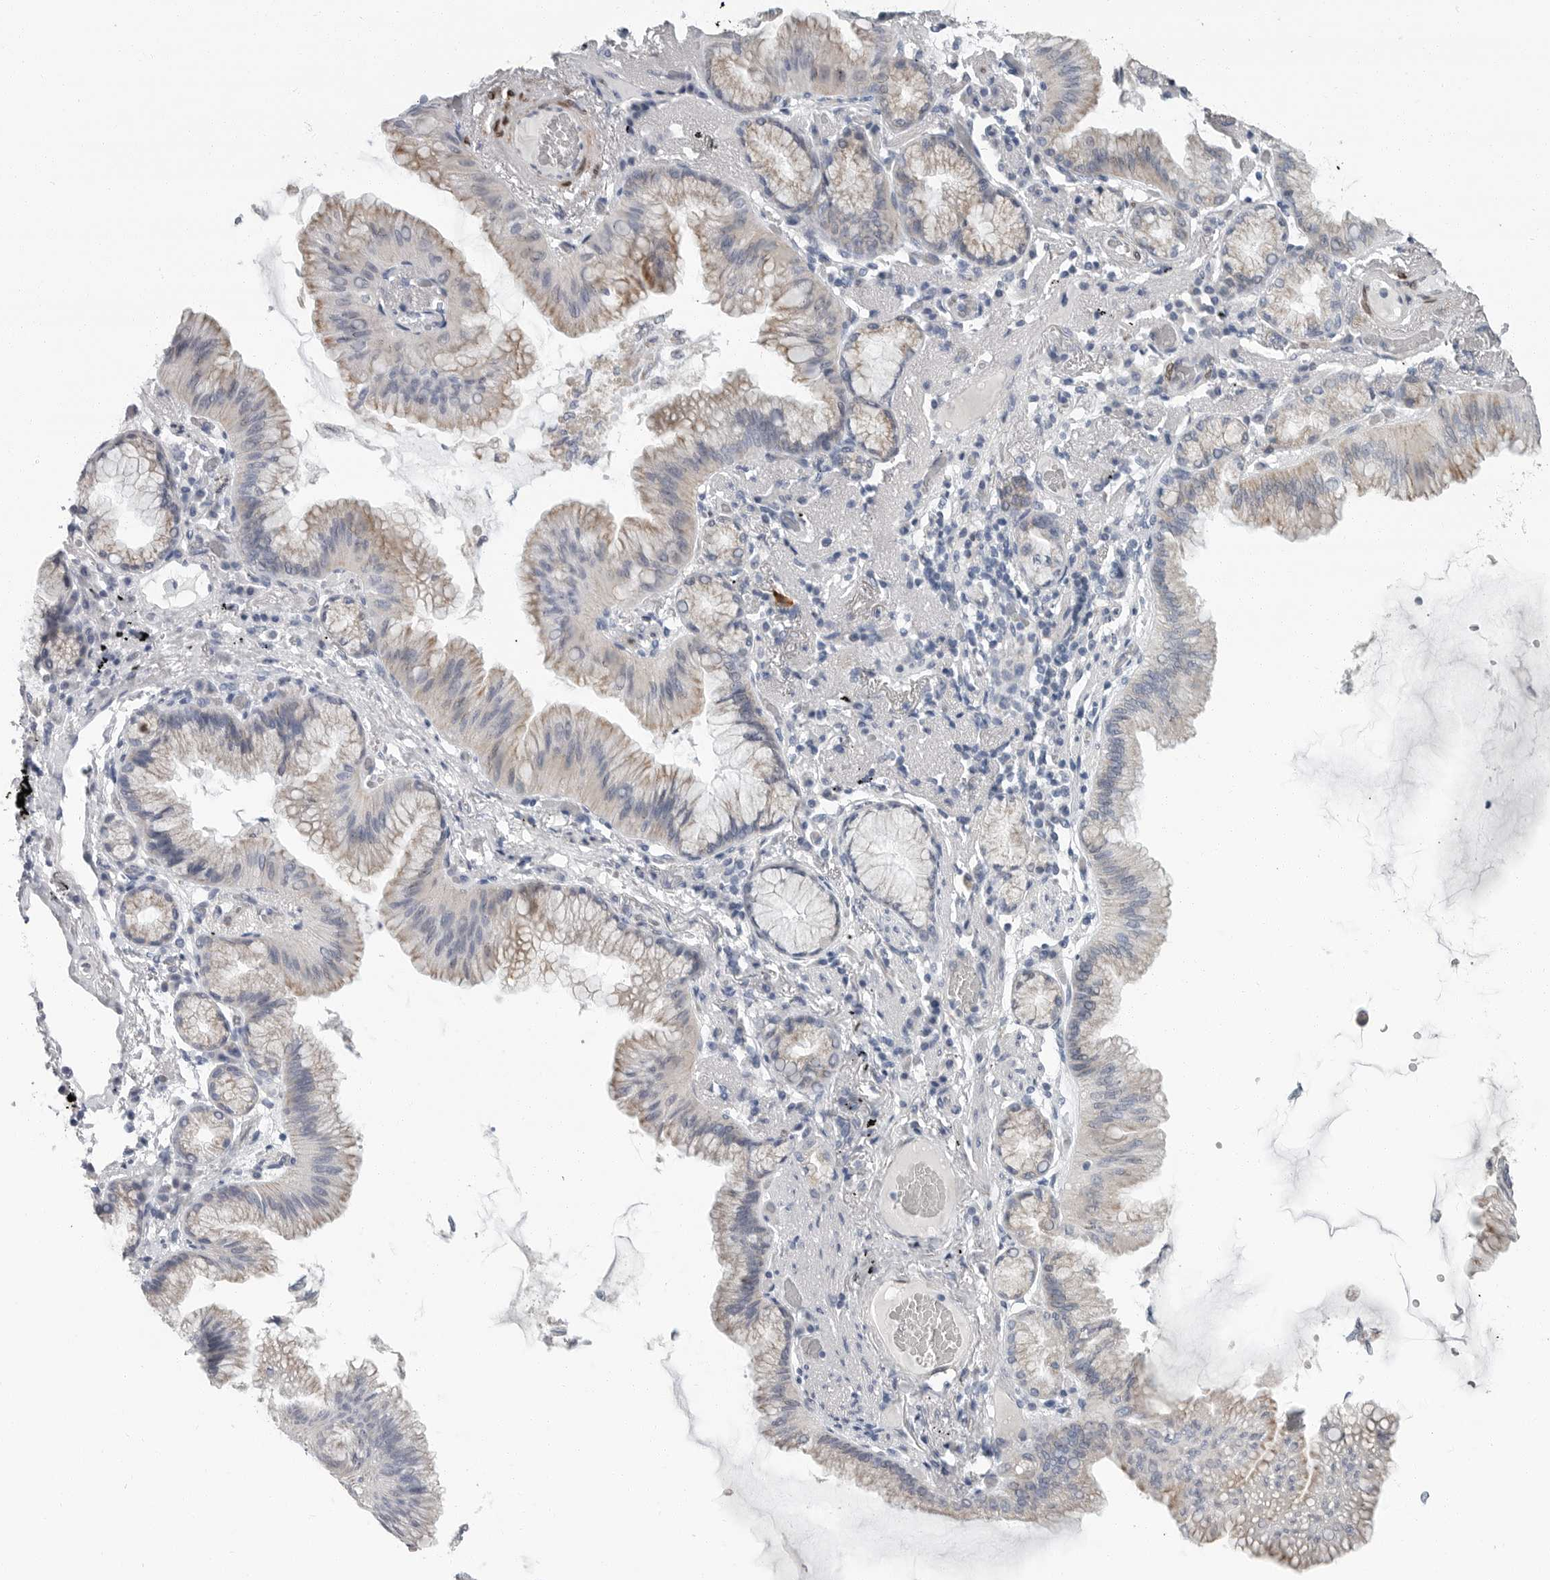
{"staining": {"intensity": "weak", "quantity": "25%-75%", "location": "cytoplasmic/membranous"}, "tissue": "lung cancer", "cell_type": "Tumor cells", "image_type": "cancer", "snomed": [{"axis": "morphology", "description": "Adenocarcinoma, NOS"}, {"axis": "topography", "description": "Lung"}], "caption": "Weak cytoplasmic/membranous protein expression is appreciated in about 25%-75% of tumor cells in lung adenocarcinoma.", "gene": "PLN", "patient": {"sex": "female", "age": 70}}